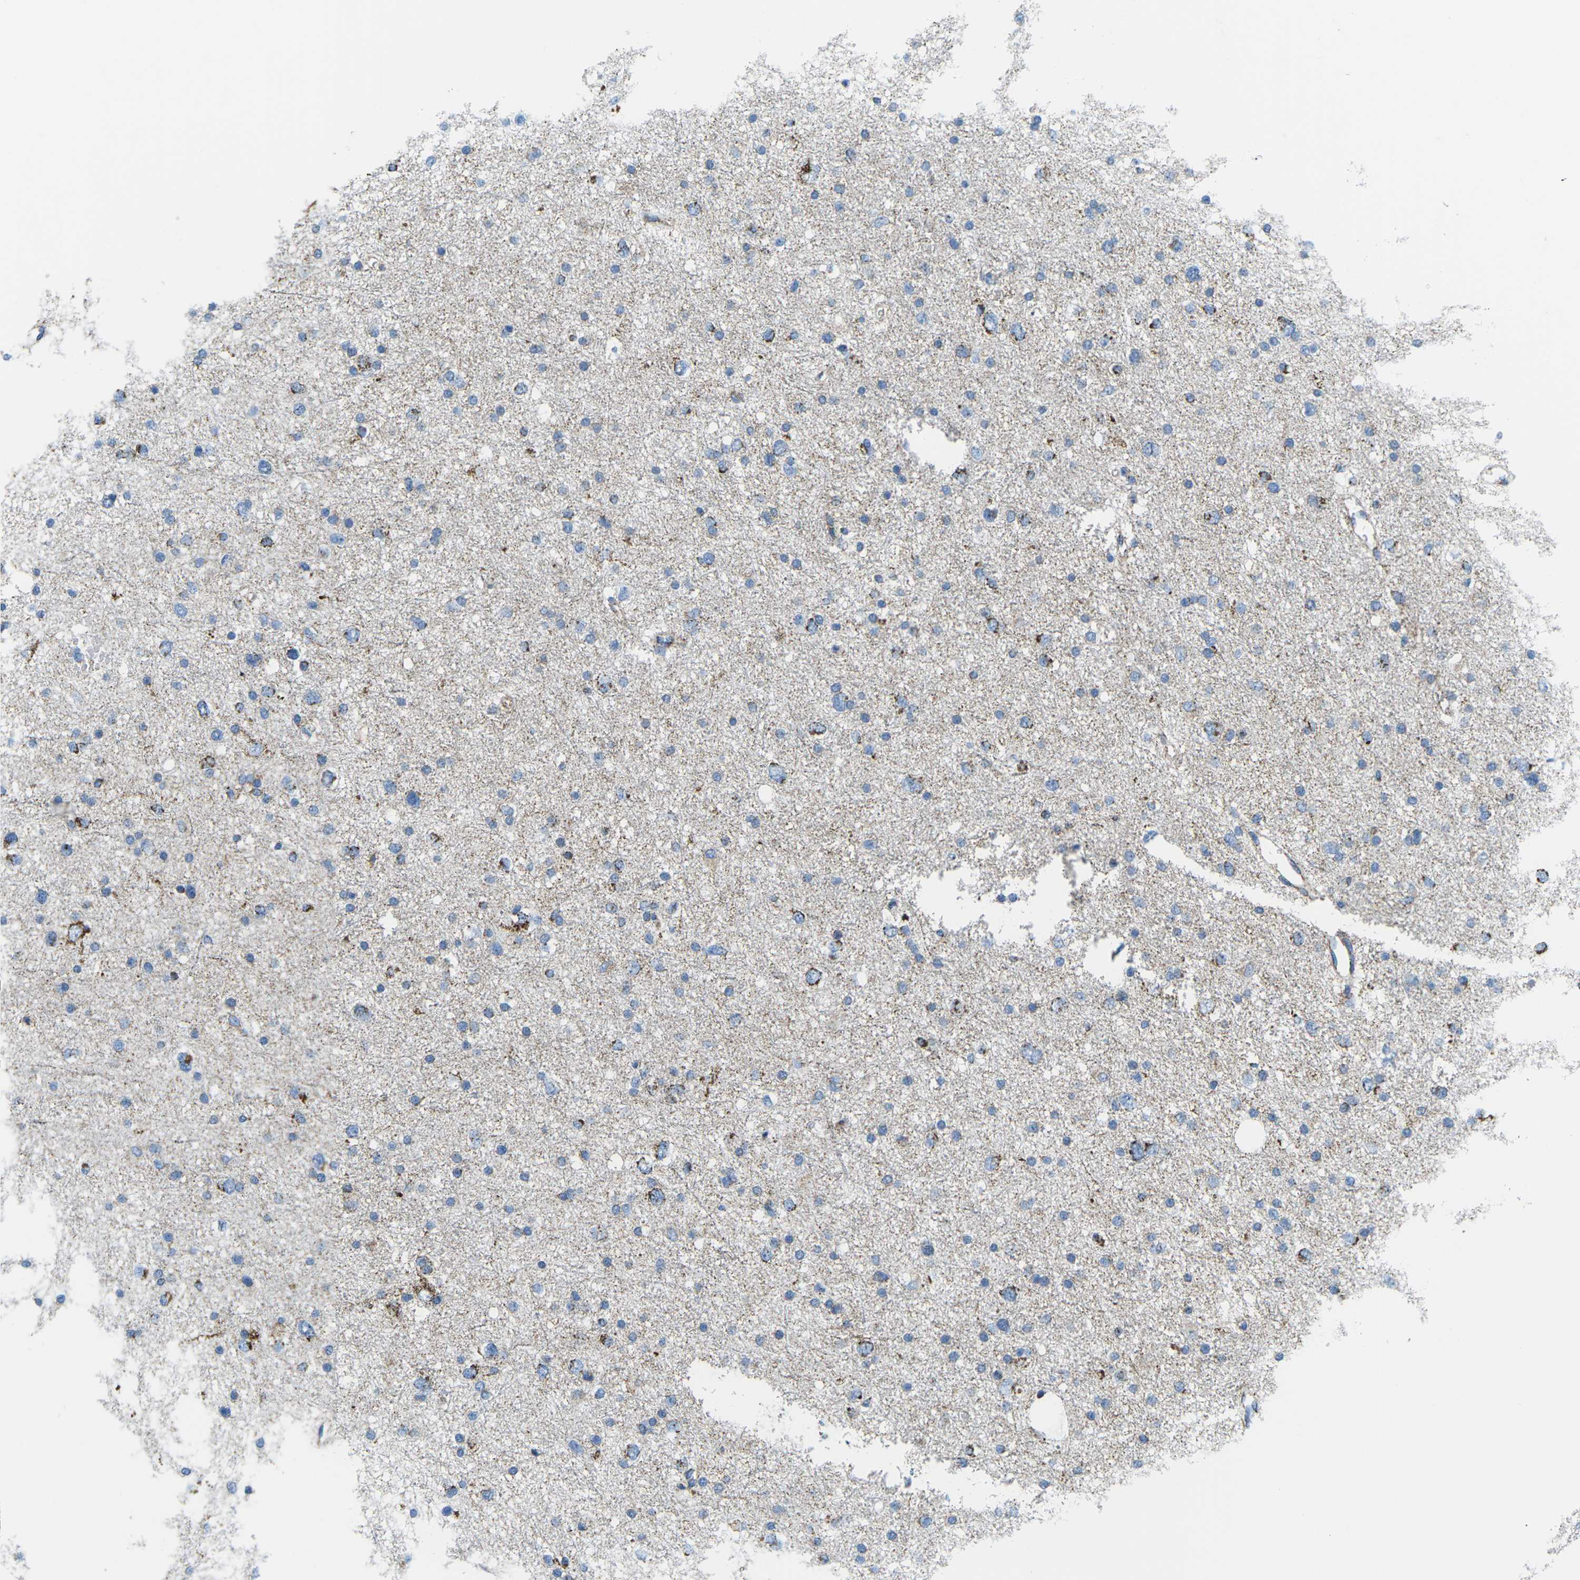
{"staining": {"intensity": "moderate", "quantity": "25%-75%", "location": "cytoplasmic/membranous"}, "tissue": "glioma", "cell_type": "Tumor cells", "image_type": "cancer", "snomed": [{"axis": "morphology", "description": "Glioma, malignant, Low grade"}, {"axis": "topography", "description": "Brain"}], "caption": "Approximately 25%-75% of tumor cells in human malignant glioma (low-grade) display moderate cytoplasmic/membranous protein expression as visualized by brown immunohistochemical staining.", "gene": "COX6C", "patient": {"sex": "female", "age": 37}}